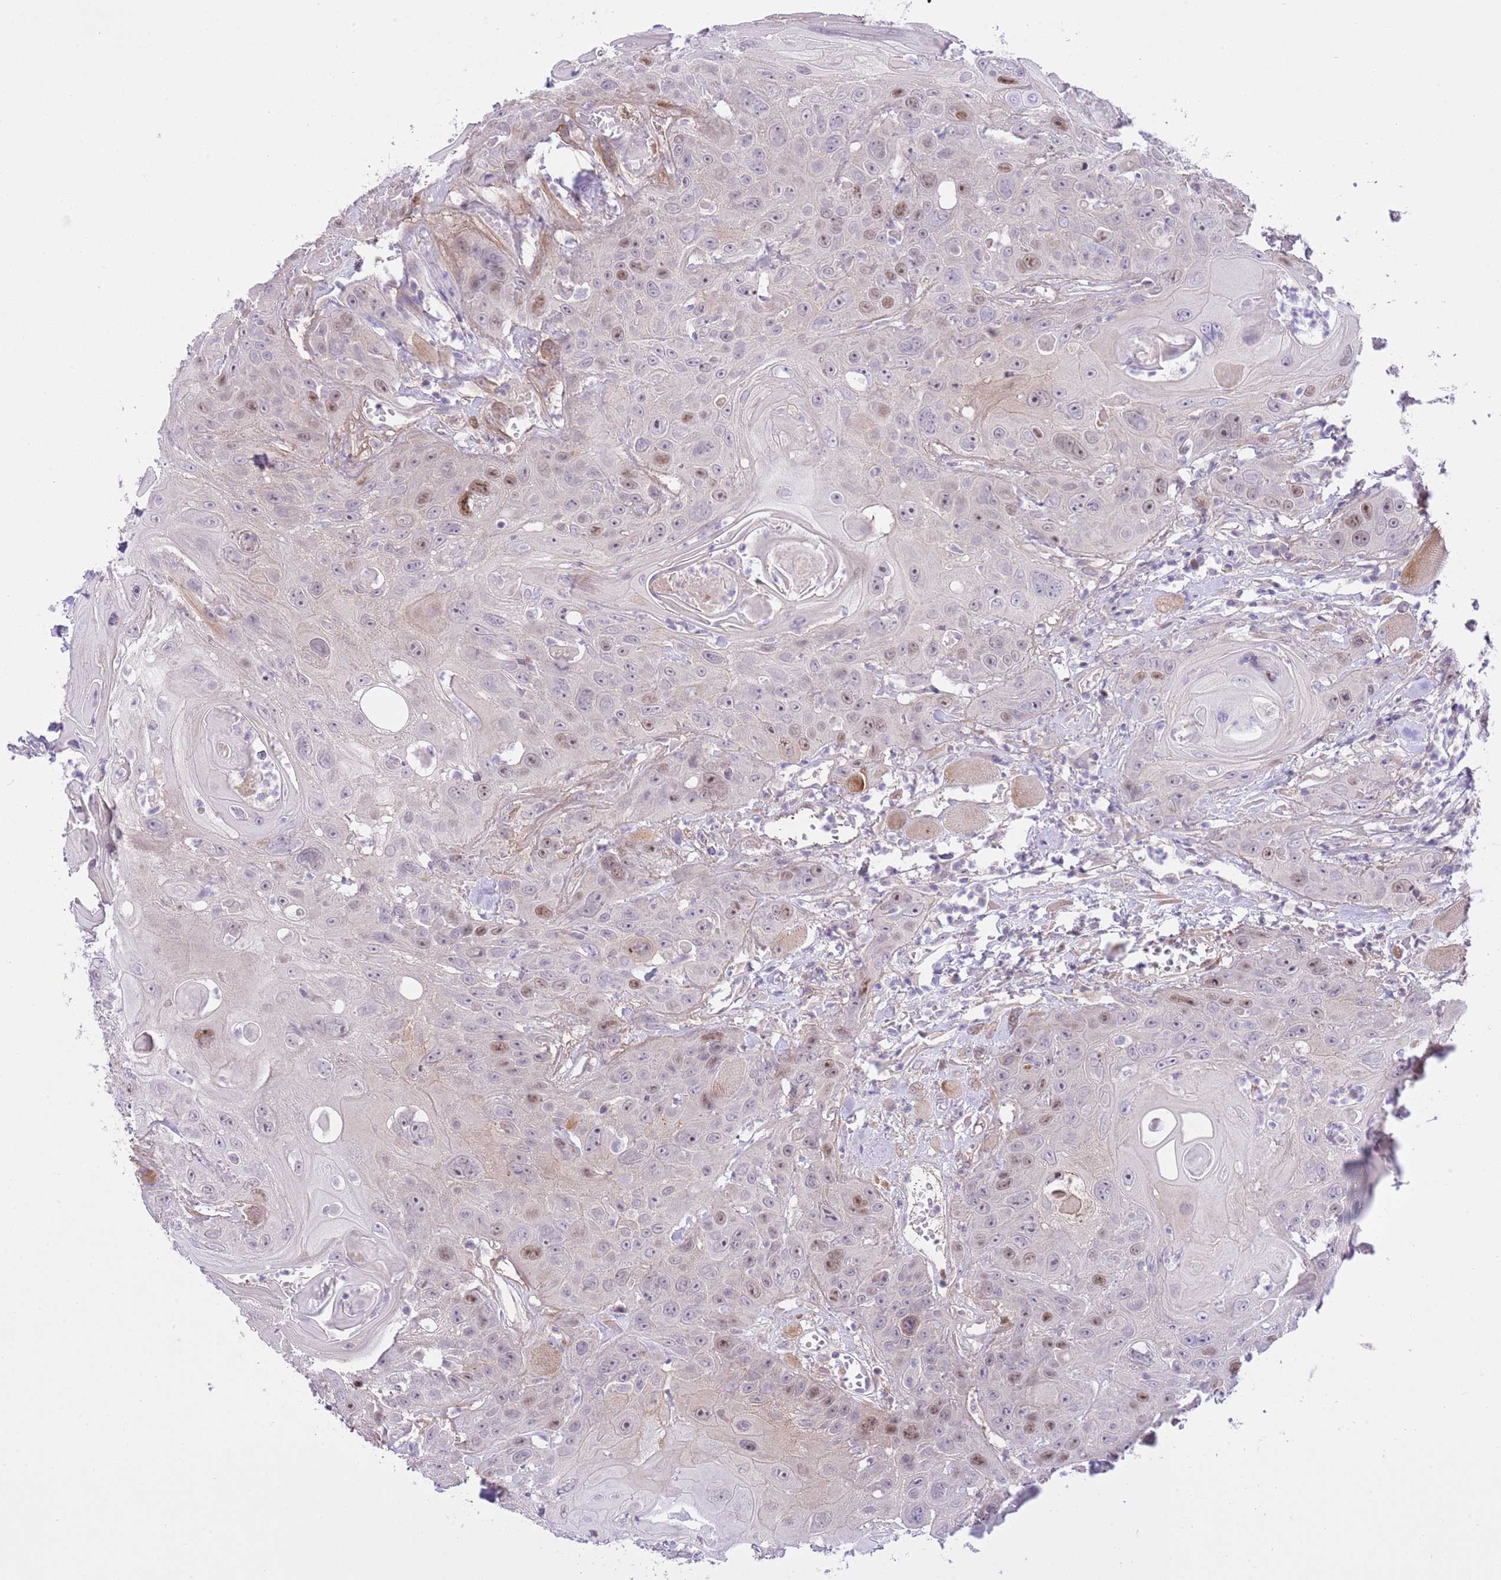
{"staining": {"intensity": "moderate", "quantity": "<25%", "location": "nuclear"}, "tissue": "head and neck cancer", "cell_type": "Tumor cells", "image_type": "cancer", "snomed": [{"axis": "morphology", "description": "Squamous cell carcinoma, NOS"}, {"axis": "topography", "description": "Head-Neck"}], "caption": "DAB immunohistochemical staining of human head and neck cancer shows moderate nuclear protein positivity in approximately <25% of tumor cells.", "gene": "FBRSL1", "patient": {"sex": "female", "age": 59}}